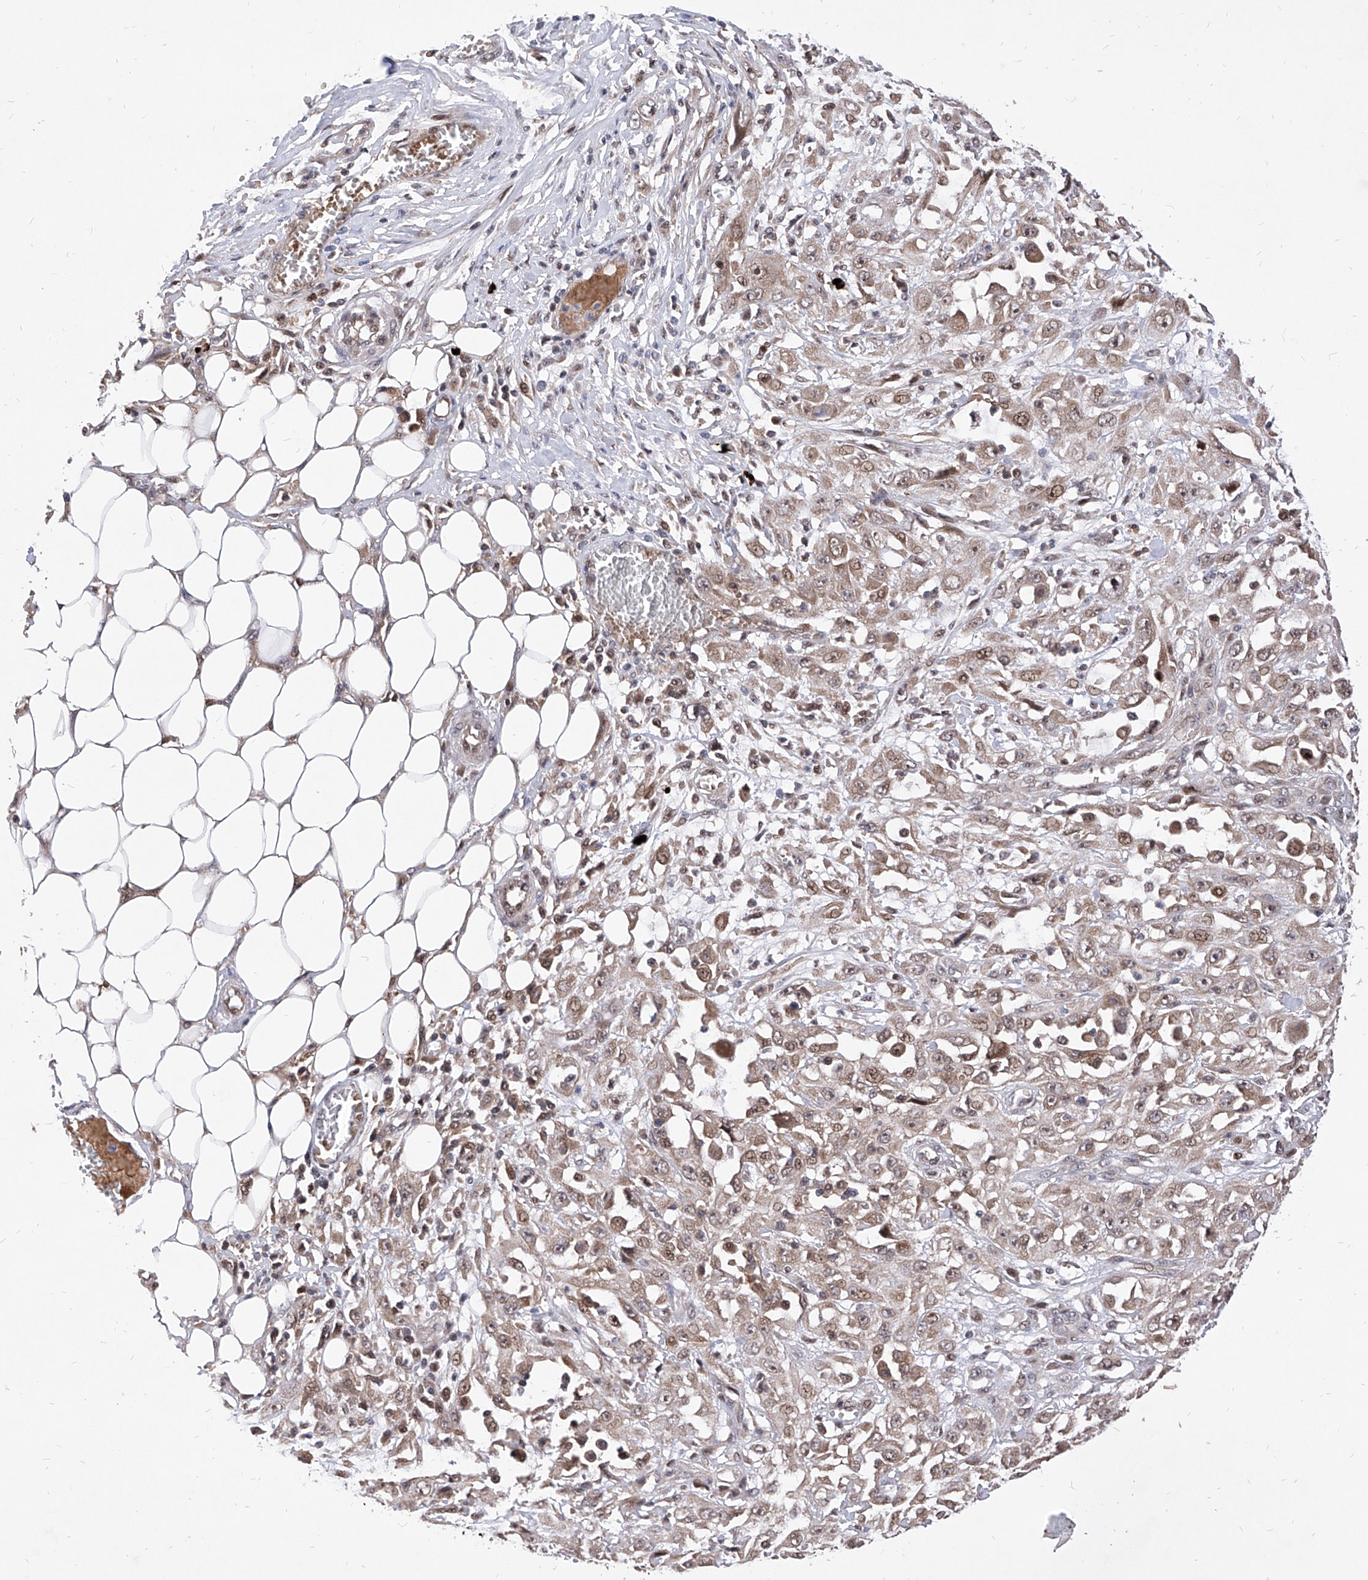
{"staining": {"intensity": "weak", "quantity": ">75%", "location": "cytoplasmic/membranous,nuclear"}, "tissue": "skin cancer", "cell_type": "Tumor cells", "image_type": "cancer", "snomed": [{"axis": "morphology", "description": "Squamous cell carcinoma, NOS"}, {"axis": "morphology", "description": "Squamous cell carcinoma, metastatic, NOS"}, {"axis": "topography", "description": "Skin"}, {"axis": "topography", "description": "Lymph node"}], "caption": "Protein expression analysis of squamous cell carcinoma (skin) demonstrates weak cytoplasmic/membranous and nuclear staining in about >75% of tumor cells. Nuclei are stained in blue.", "gene": "LGR4", "patient": {"sex": "male", "age": 75}}